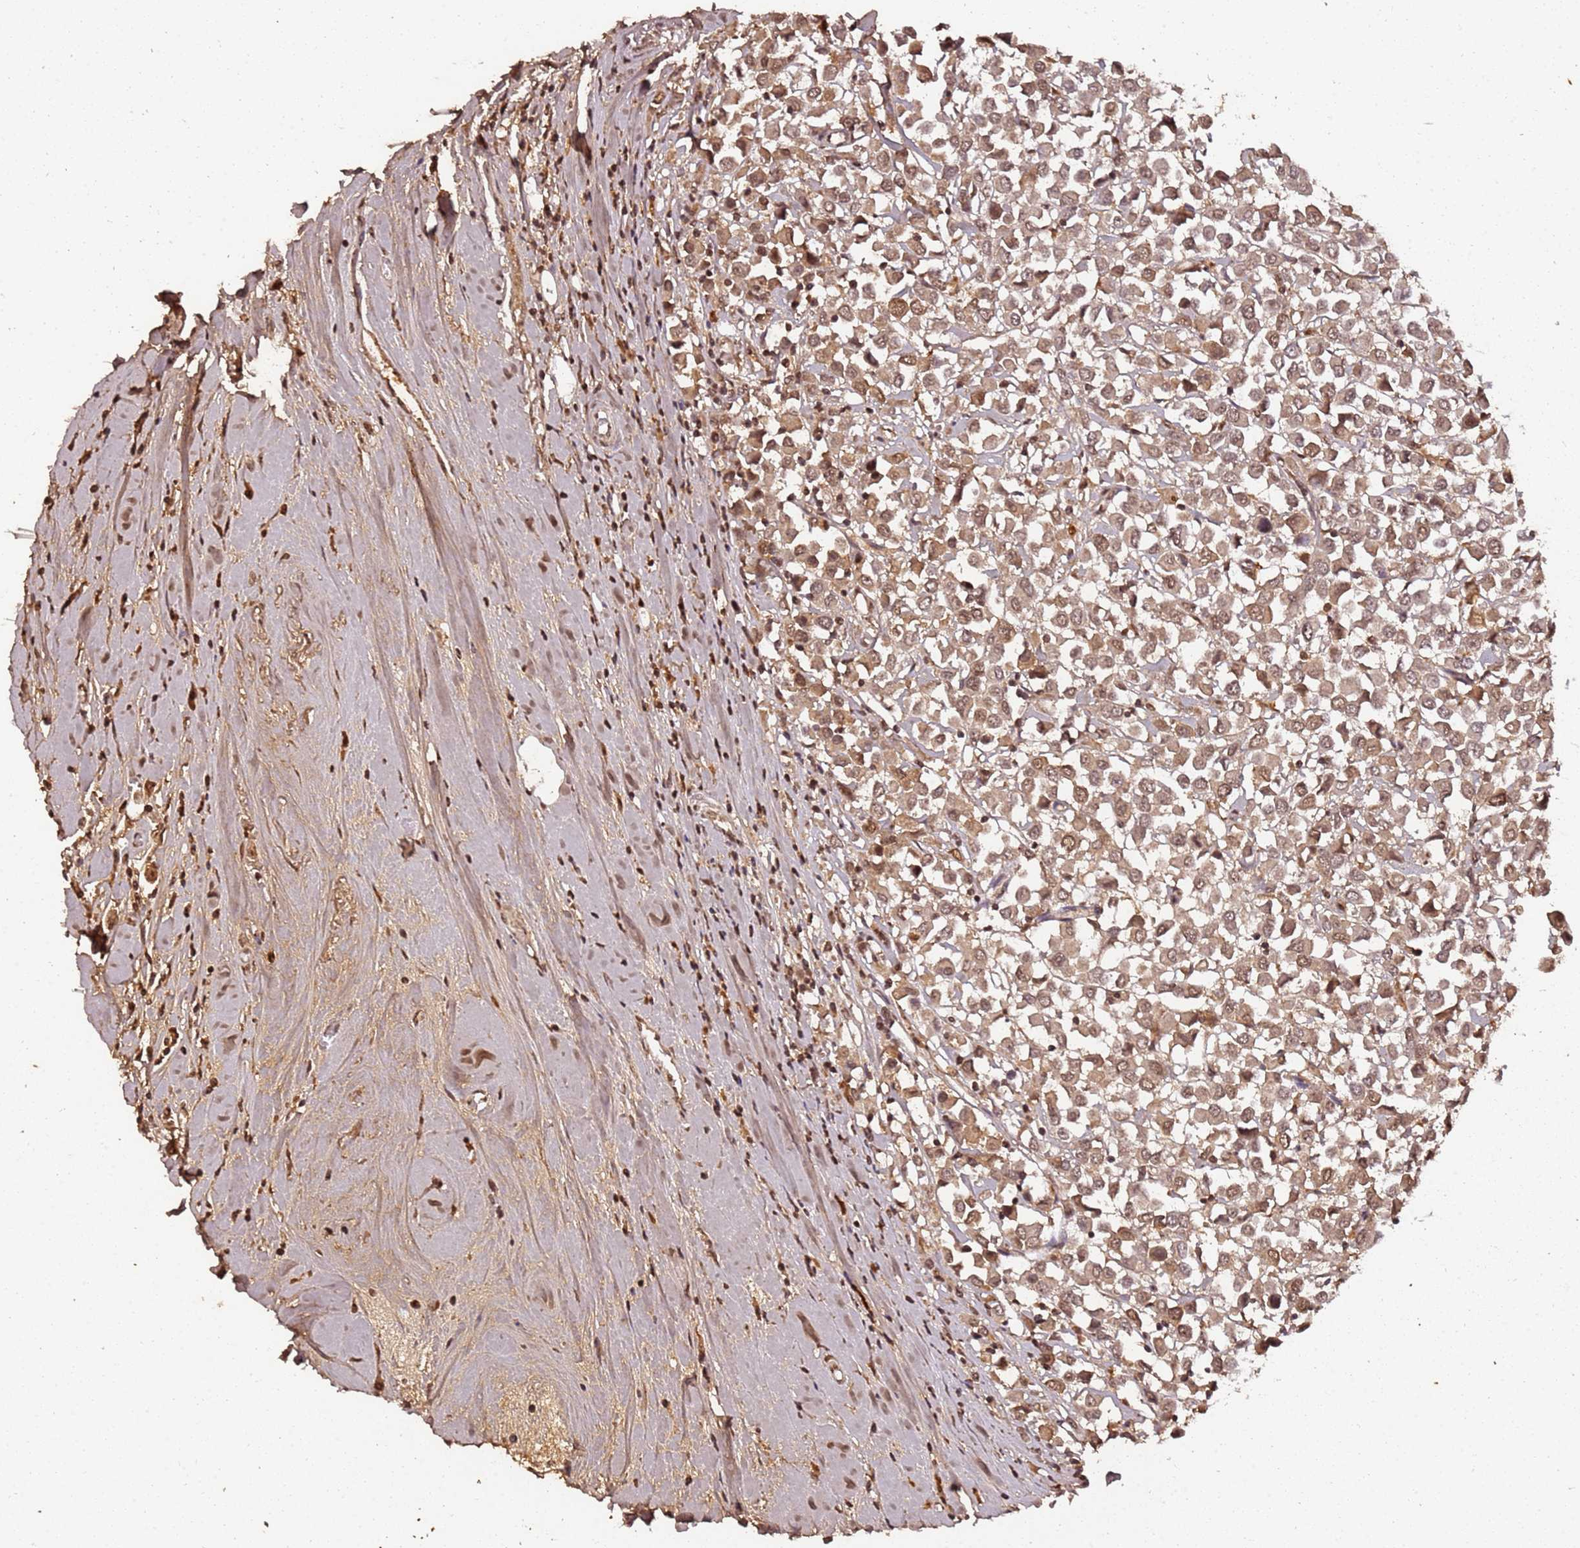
{"staining": {"intensity": "moderate", "quantity": ">75%", "location": "cytoplasmic/membranous,nuclear"}, "tissue": "breast cancer", "cell_type": "Tumor cells", "image_type": "cancer", "snomed": [{"axis": "morphology", "description": "Duct carcinoma"}, {"axis": "topography", "description": "Breast"}], "caption": "This micrograph reveals breast infiltrating ductal carcinoma stained with immunohistochemistry to label a protein in brown. The cytoplasmic/membranous and nuclear of tumor cells show moderate positivity for the protein. Nuclei are counter-stained blue.", "gene": "COL1A2", "patient": {"sex": "female", "age": 61}}